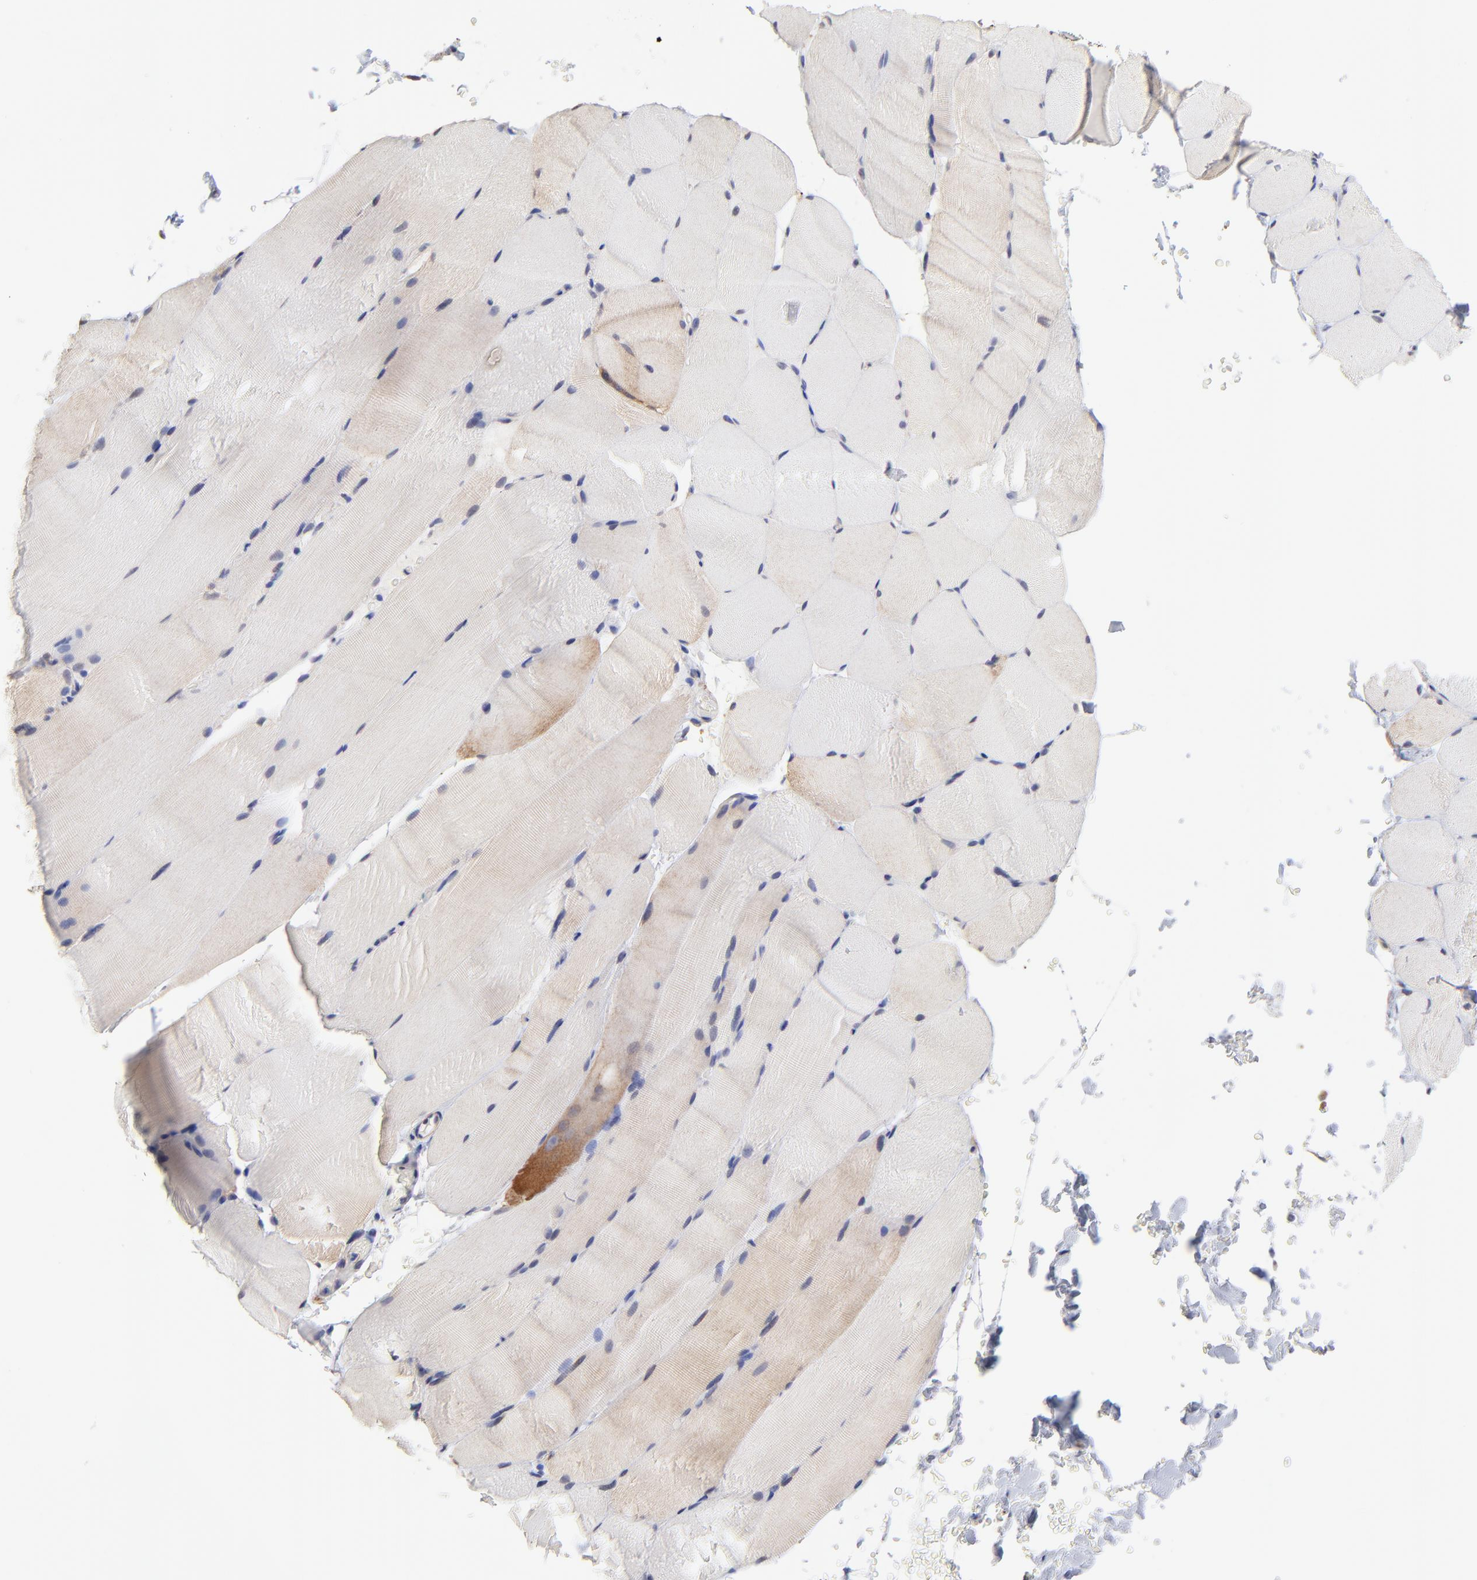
{"staining": {"intensity": "weak", "quantity": "<25%", "location": "cytoplasmic/membranous"}, "tissue": "skeletal muscle", "cell_type": "Myocytes", "image_type": "normal", "snomed": [{"axis": "morphology", "description": "Normal tissue, NOS"}, {"axis": "topography", "description": "Skeletal muscle"}, {"axis": "topography", "description": "Parathyroid gland"}], "caption": "A micrograph of skeletal muscle stained for a protein exhibits no brown staining in myocytes. Brightfield microscopy of IHC stained with DAB (3,3'-diaminobenzidine) (brown) and hematoxylin (blue), captured at high magnification.", "gene": "PDE4B", "patient": {"sex": "female", "age": 37}}